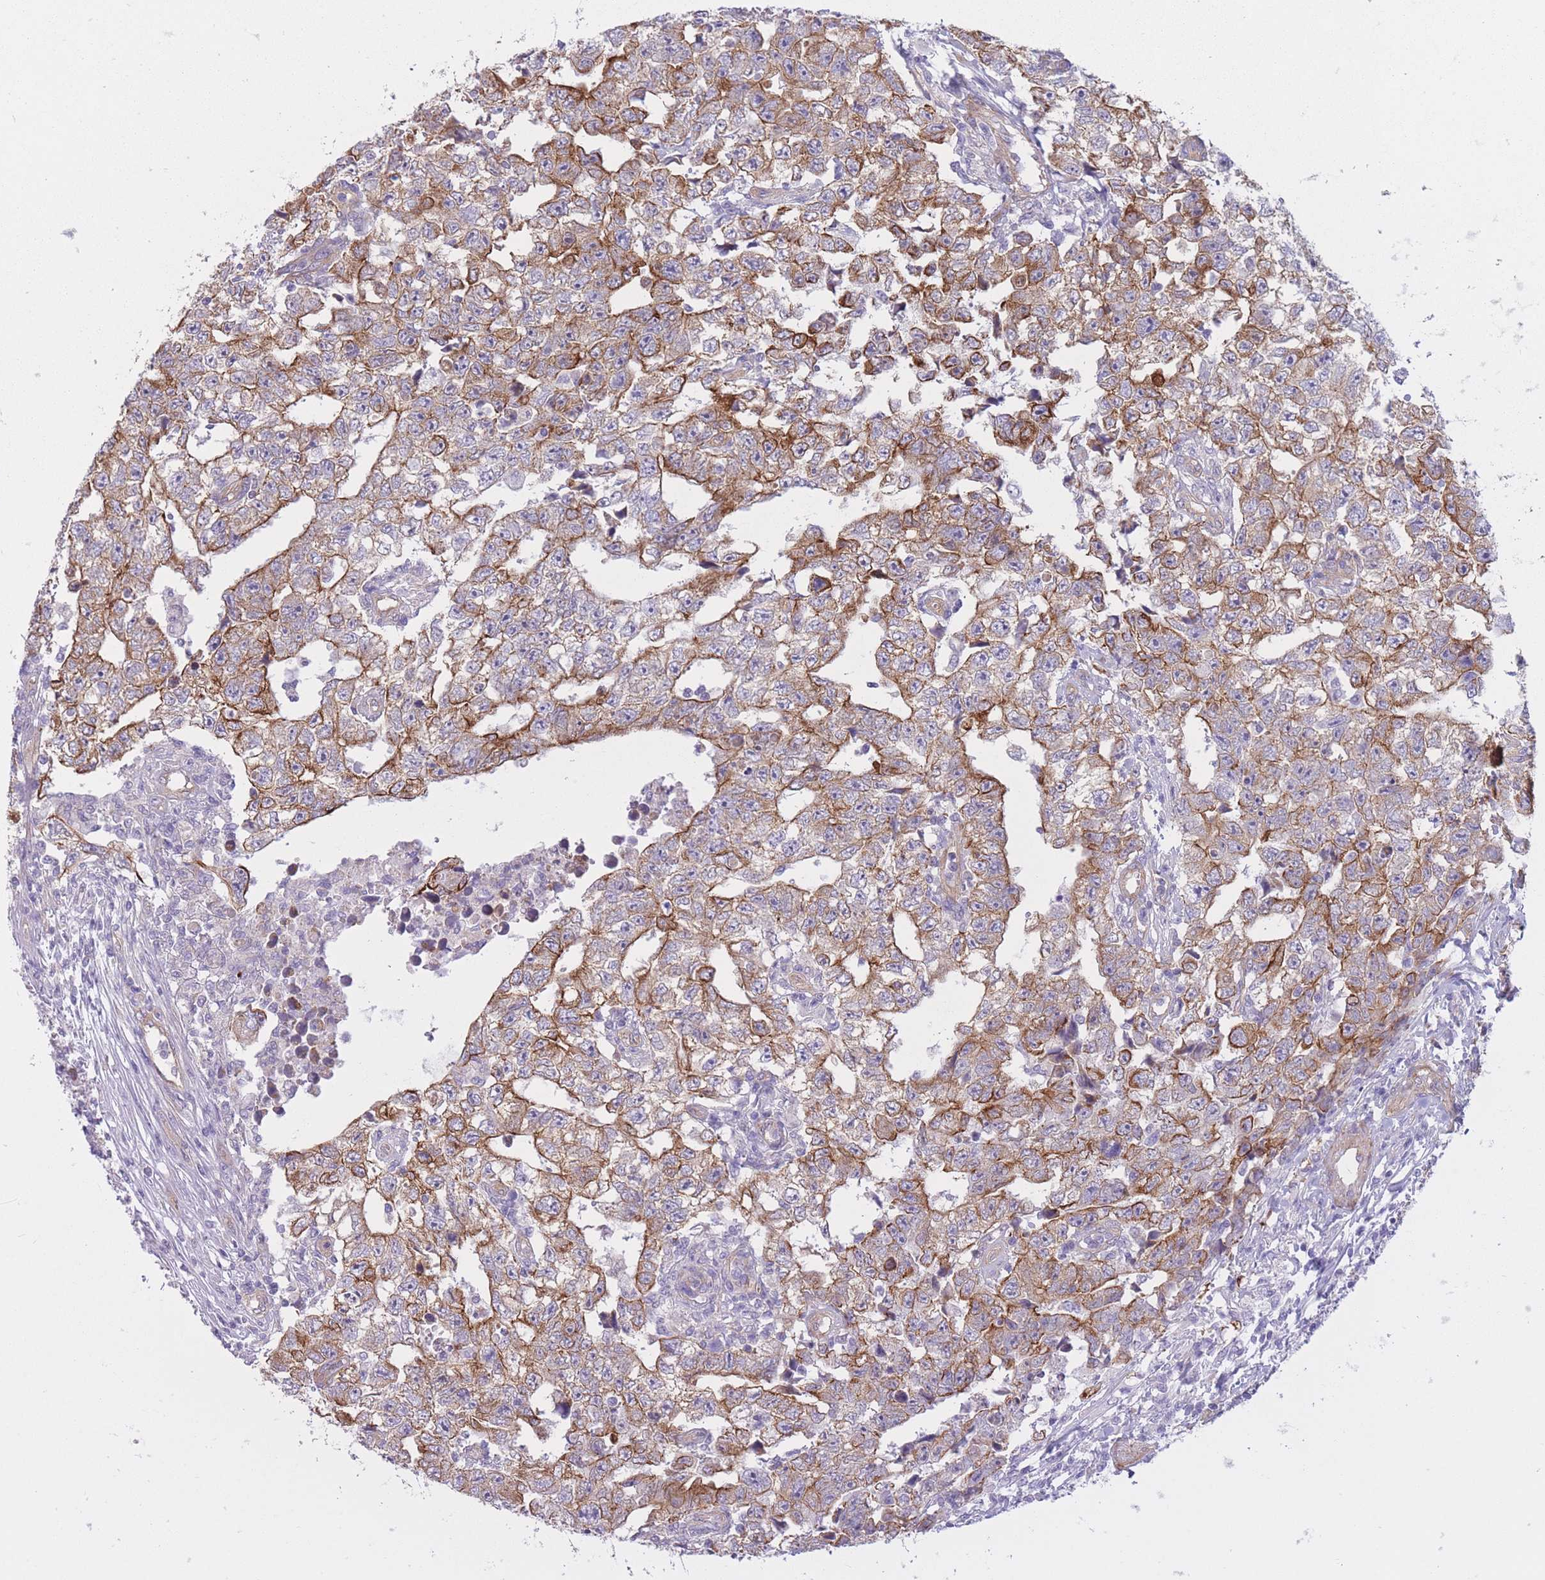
{"staining": {"intensity": "moderate", "quantity": "25%-75%", "location": "cytoplasmic/membranous"}, "tissue": "testis cancer", "cell_type": "Tumor cells", "image_type": "cancer", "snomed": [{"axis": "morphology", "description": "Carcinoma, Embryonal, NOS"}, {"axis": "topography", "description": "Testis"}], "caption": "Immunohistochemical staining of human testis cancer reveals medium levels of moderate cytoplasmic/membranous staining in about 25%-75% of tumor cells.", "gene": "SERPINB3", "patient": {"sex": "male", "age": 25}}